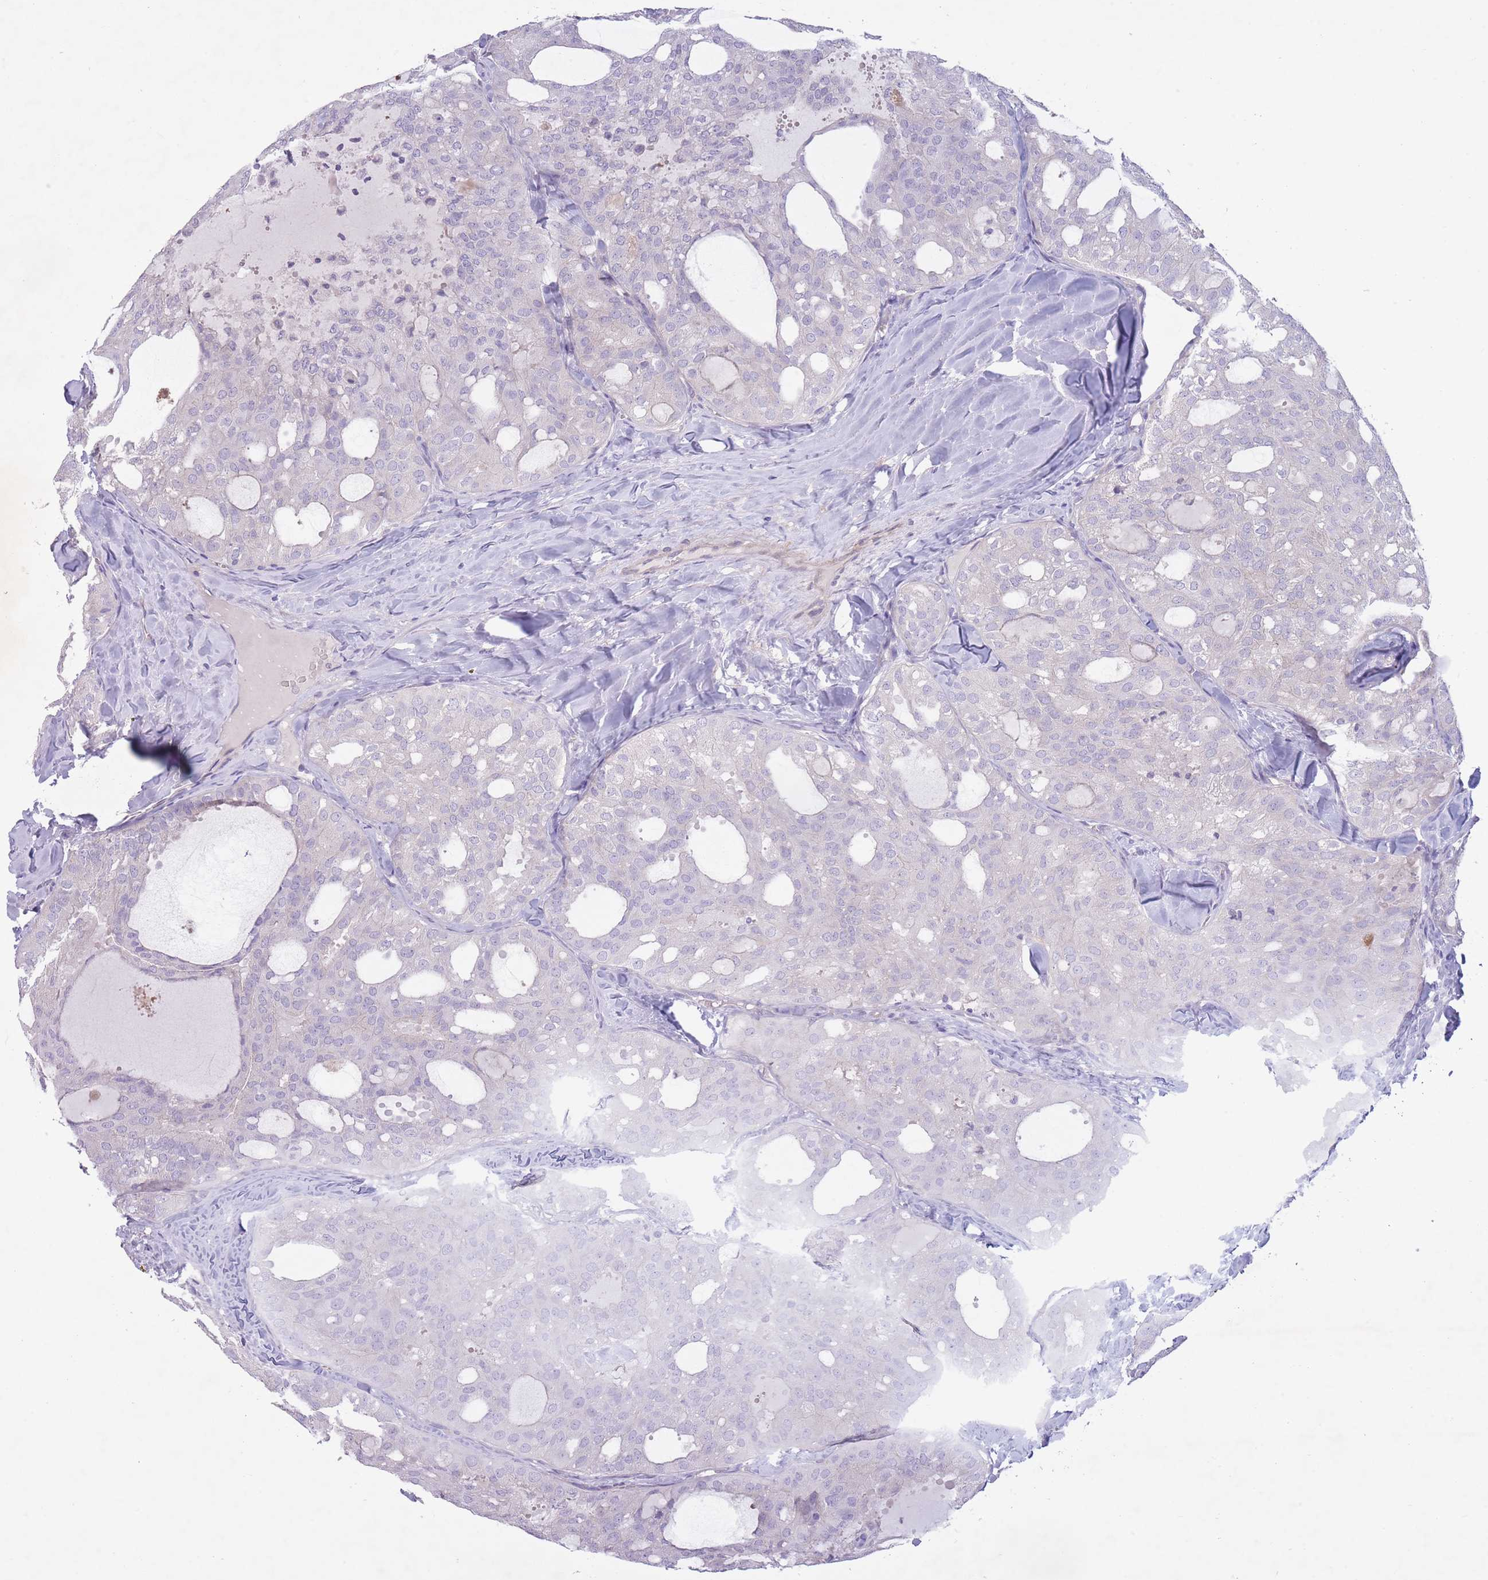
{"staining": {"intensity": "negative", "quantity": "none", "location": "none"}, "tissue": "thyroid cancer", "cell_type": "Tumor cells", "image_type": "cancer", "snomed": [{"axis": "morphology", "description": "Follicular adenoma carcinoma, NOS"}, {"axis": "topography", "description": "Thyroid gland"}], "caption": "The micrograph exhibits no staining of tumor cells in follicular adenoma carcinoma (thyroid). (DAB (3,3'-diaminobenzidine) immunohistochemistry, high magnification).", "gene": "PNPLA5", "patient": {"sex": "male", "age": 75}}